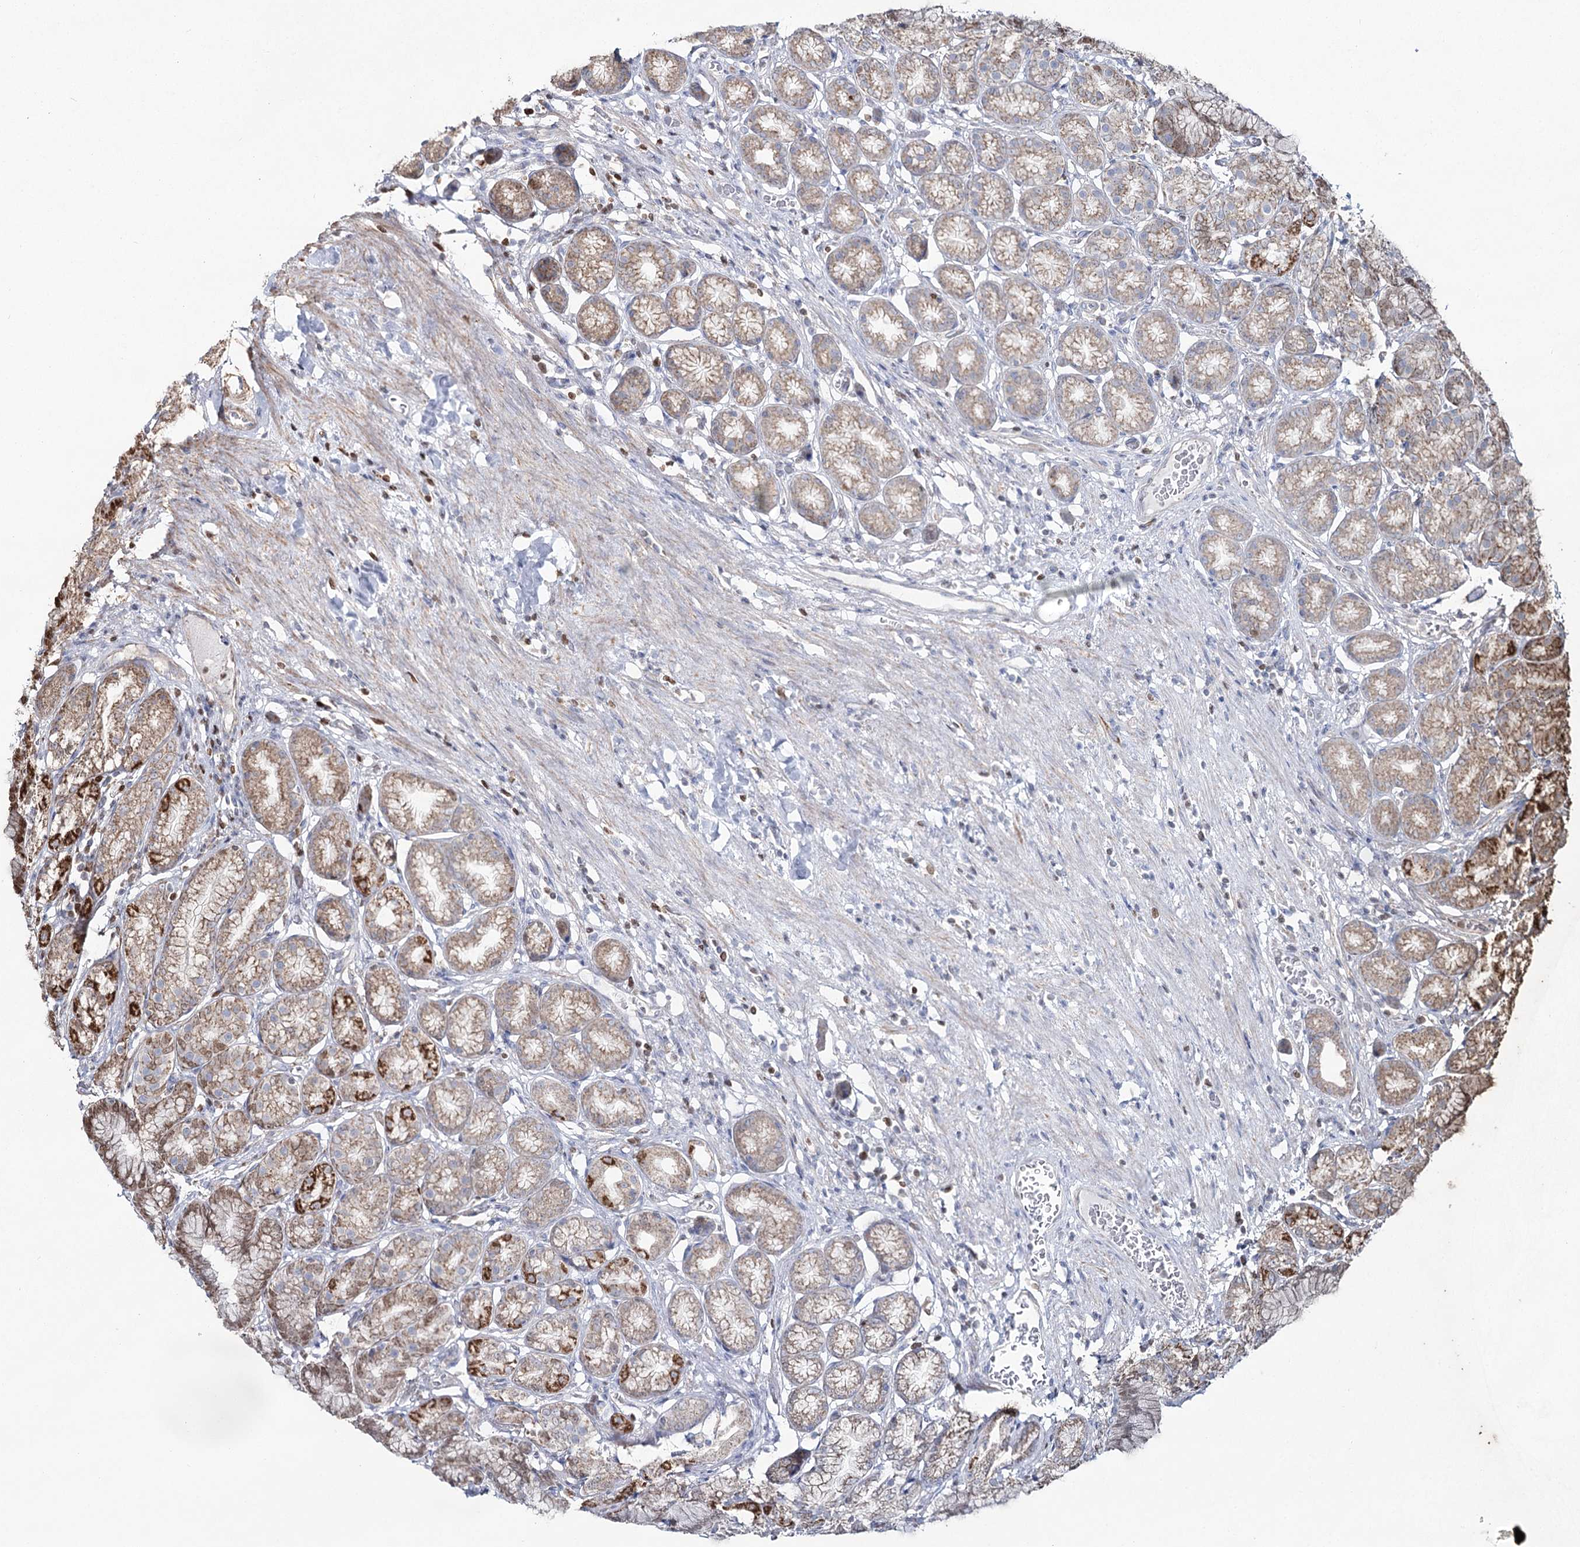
{"staining": {"intensity": "moderate", "quantity": ">75%", "location": "cytoplasmic/membranous,nuclear"}, "tissue": "stomach", "cell_type": "Glandular cells", "image_type": "normal", "snomed": [{"axis": "morphology", "description": "Normal tissue, NOS"}, {"axis": "morphology", "description": "Adenocarcinoma, NOS"}, {"axis": "morphology", "description": "Adenocarcinoma, High grade"}, {"axis": "topography", "description": "Stomach, upper"}, {"axis": "topography", "description": "Stomach"}], "caption": "Human stomach stained for a protein (brown) reveals moderate cytoplasmic/membranous,nuclear positive staining in approximately >75% of glandular cells.", "gene": "PDHX", "patient": {"sex": "female", "age": 65}}